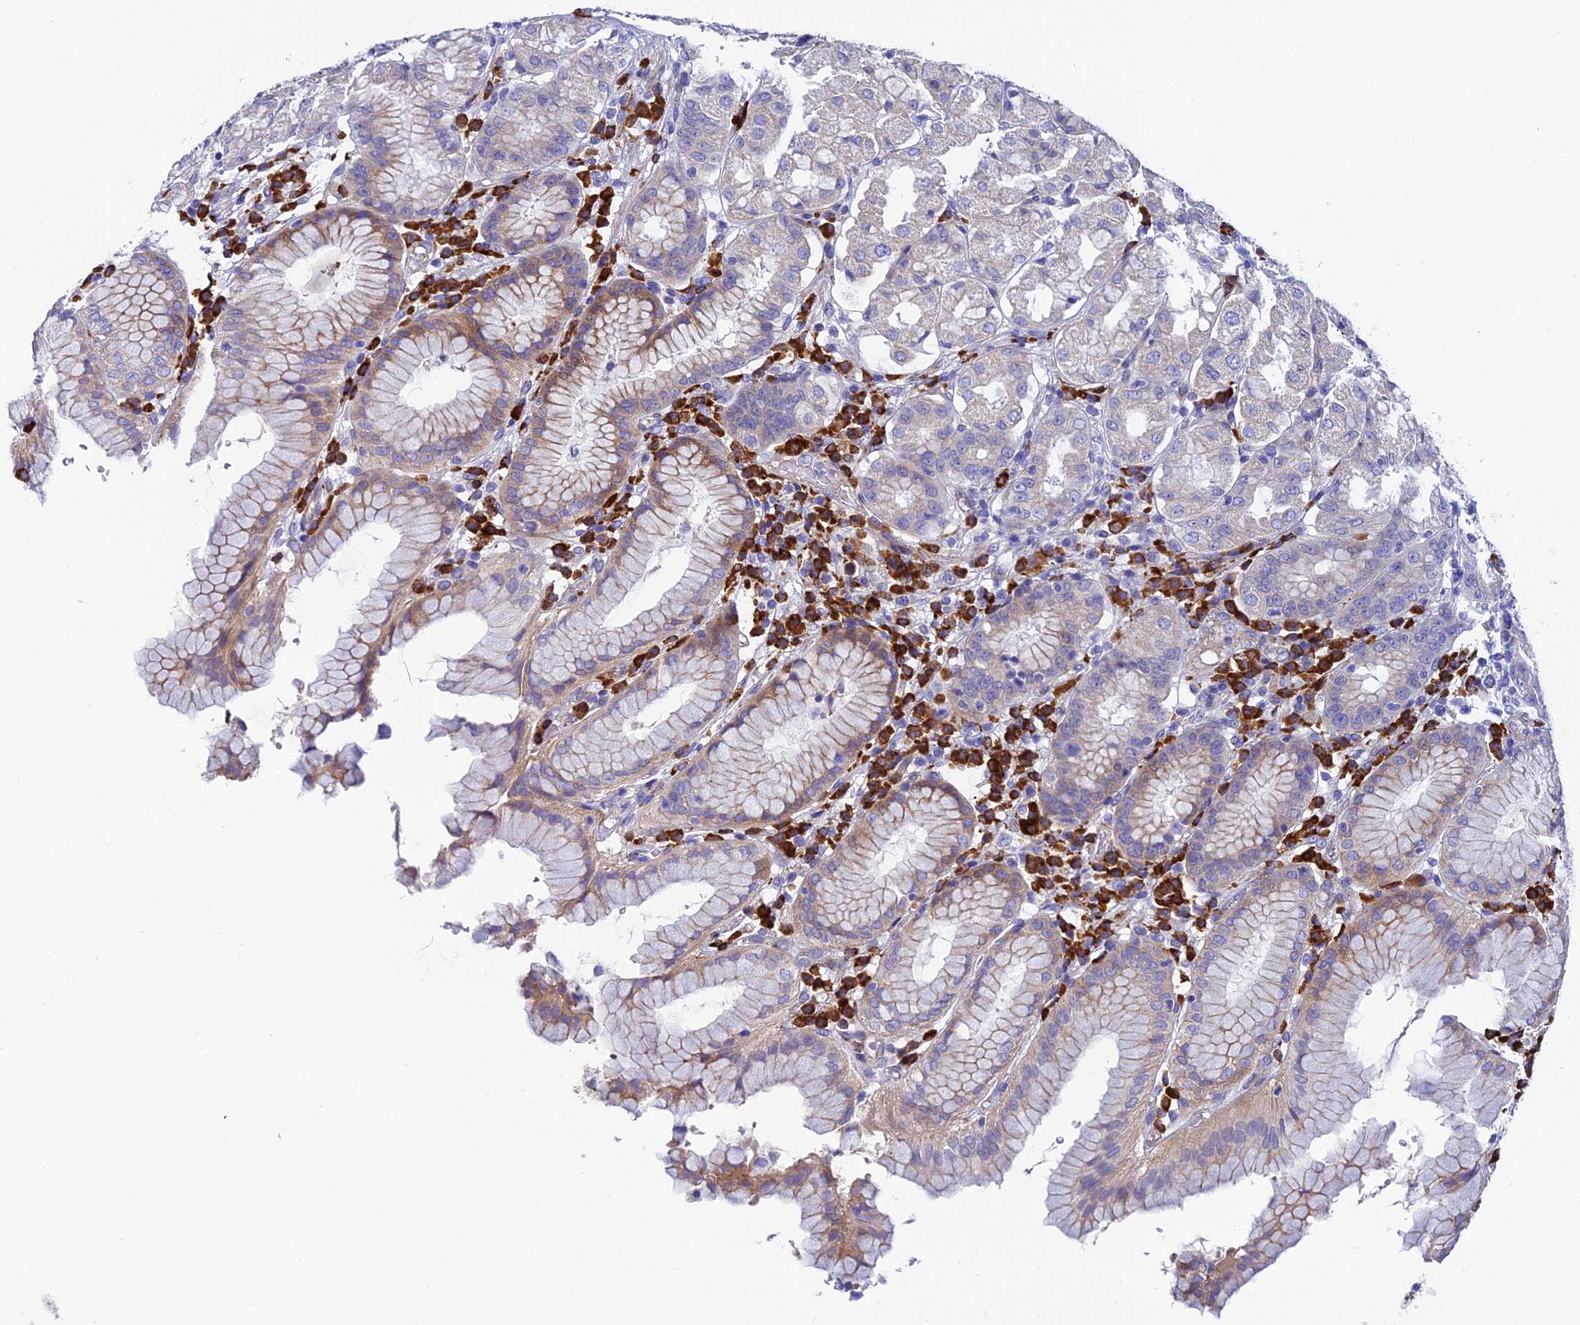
{"staining": {"intensity": "weak", "quantity": "<25%", "location": "cytoplasmic/membranous"}, "tissue": "stomach", "cell_type": "Glandular cells", "image_type": "normal", "snomed": [{"axis": "morphology", "description": "Normal tissue, NOS"}, {"axis": "topography", "description": "Stomach"}, {"axis": "topography", "description": "Stomach, lower"}], "caption": "DAB (3,3'-diaminobenzidine) immunohistochemical staining of normal stomach exhibits no significant expression in glandular cells.", "gene": "MACIR", "patient": {"sex": "female", "age": 56}}